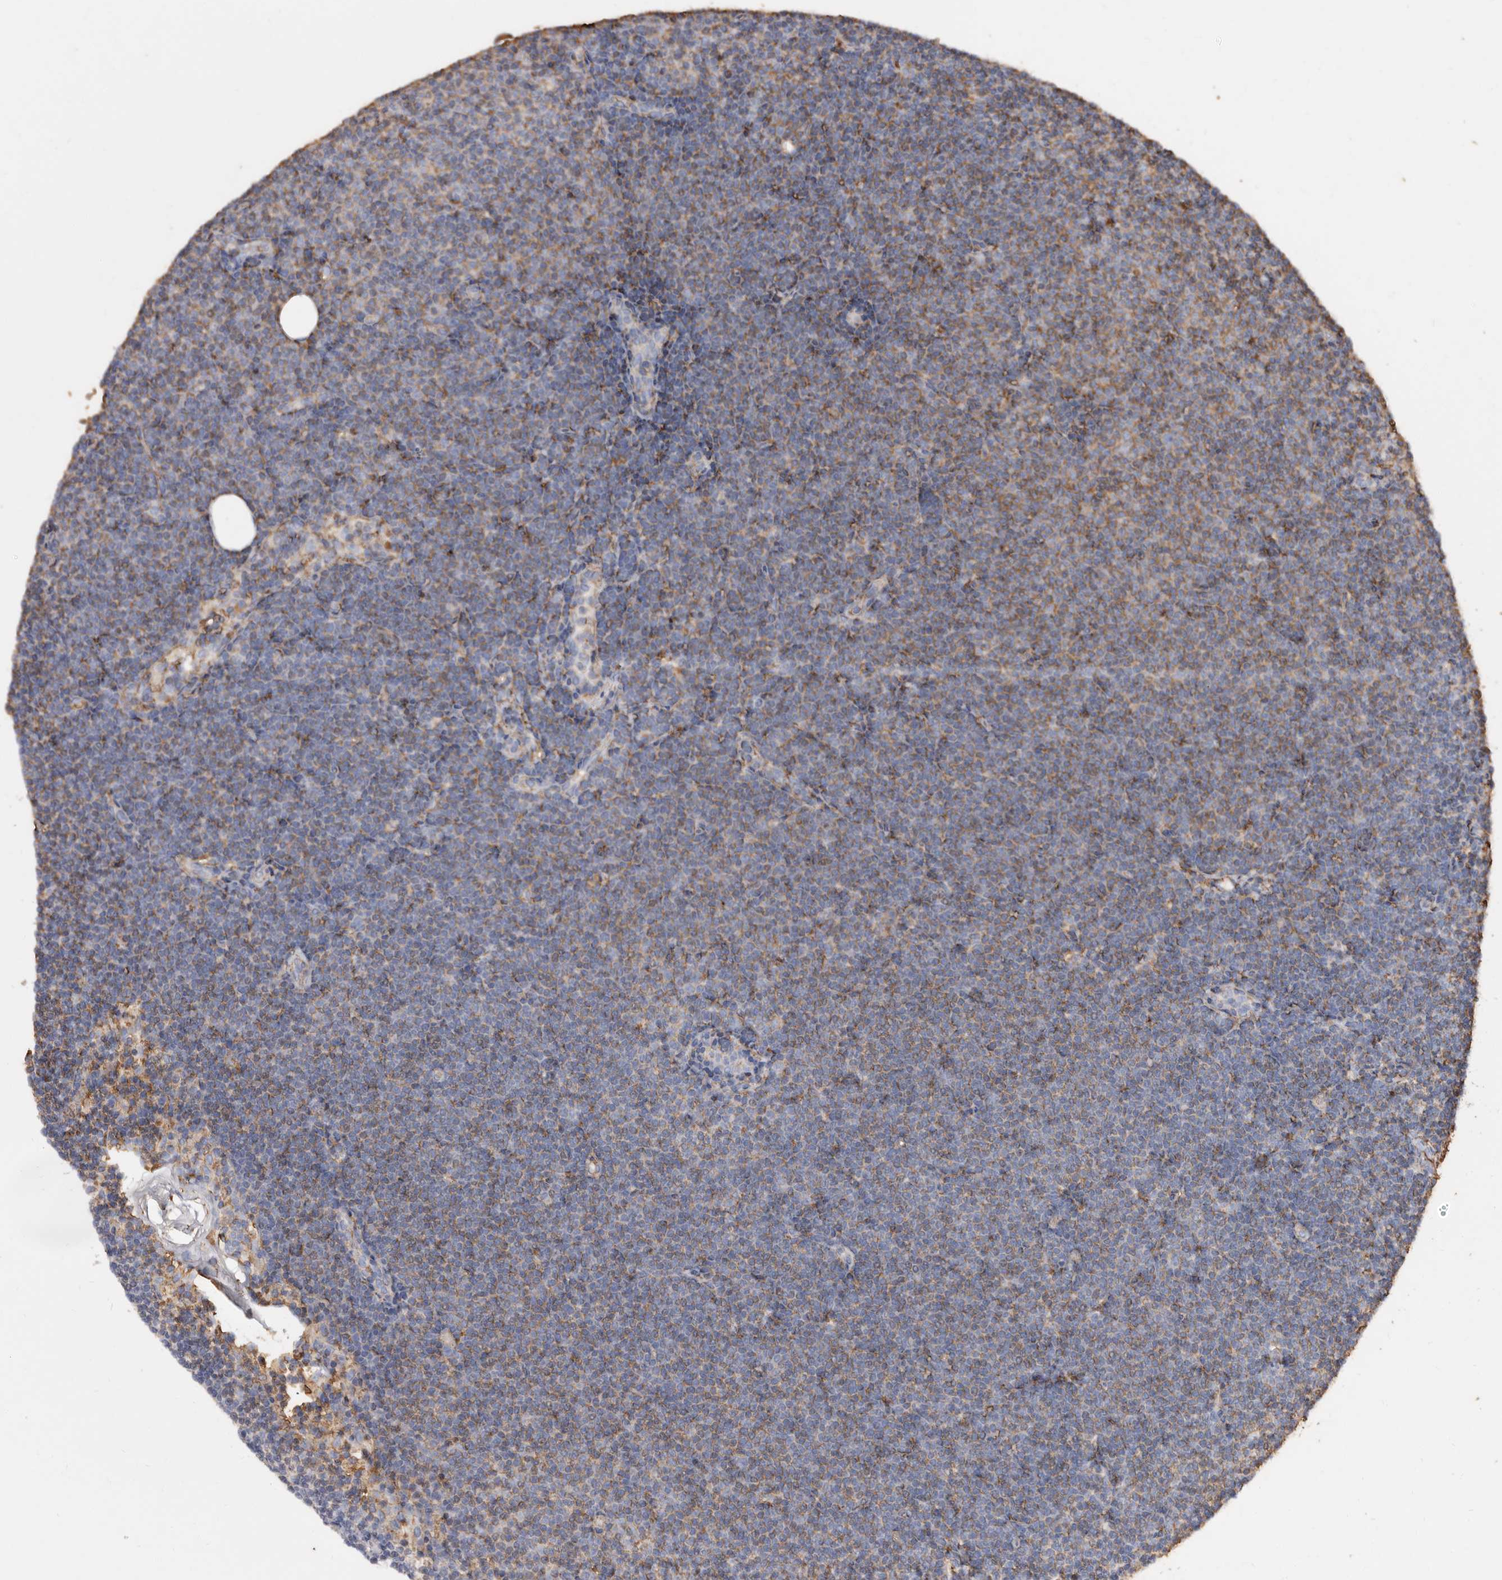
{"staining": {"intensity": "moderate", "quantity": "<25%", "location": "cytoplasmic/membranous"}, "tissue": "lymphoma", "cell_type": "Tumor cells", "image_type": "cancer", "snomed": [{"axis": "morphology", "description": "Malignant lymphoma, non-Hodgkin's type, Low grade"}, {"axis": "topography", "description": "Lymph node"}], "caption": "A low amount of moderate cytoplasmic/membranous expression is present in about <25% of tumor cells in malignant lymphoma, non-Hodgkin's type (low-grade) tissue.", "gene": "COQ8B", "patient": {"sex": "female", "age": 53}}